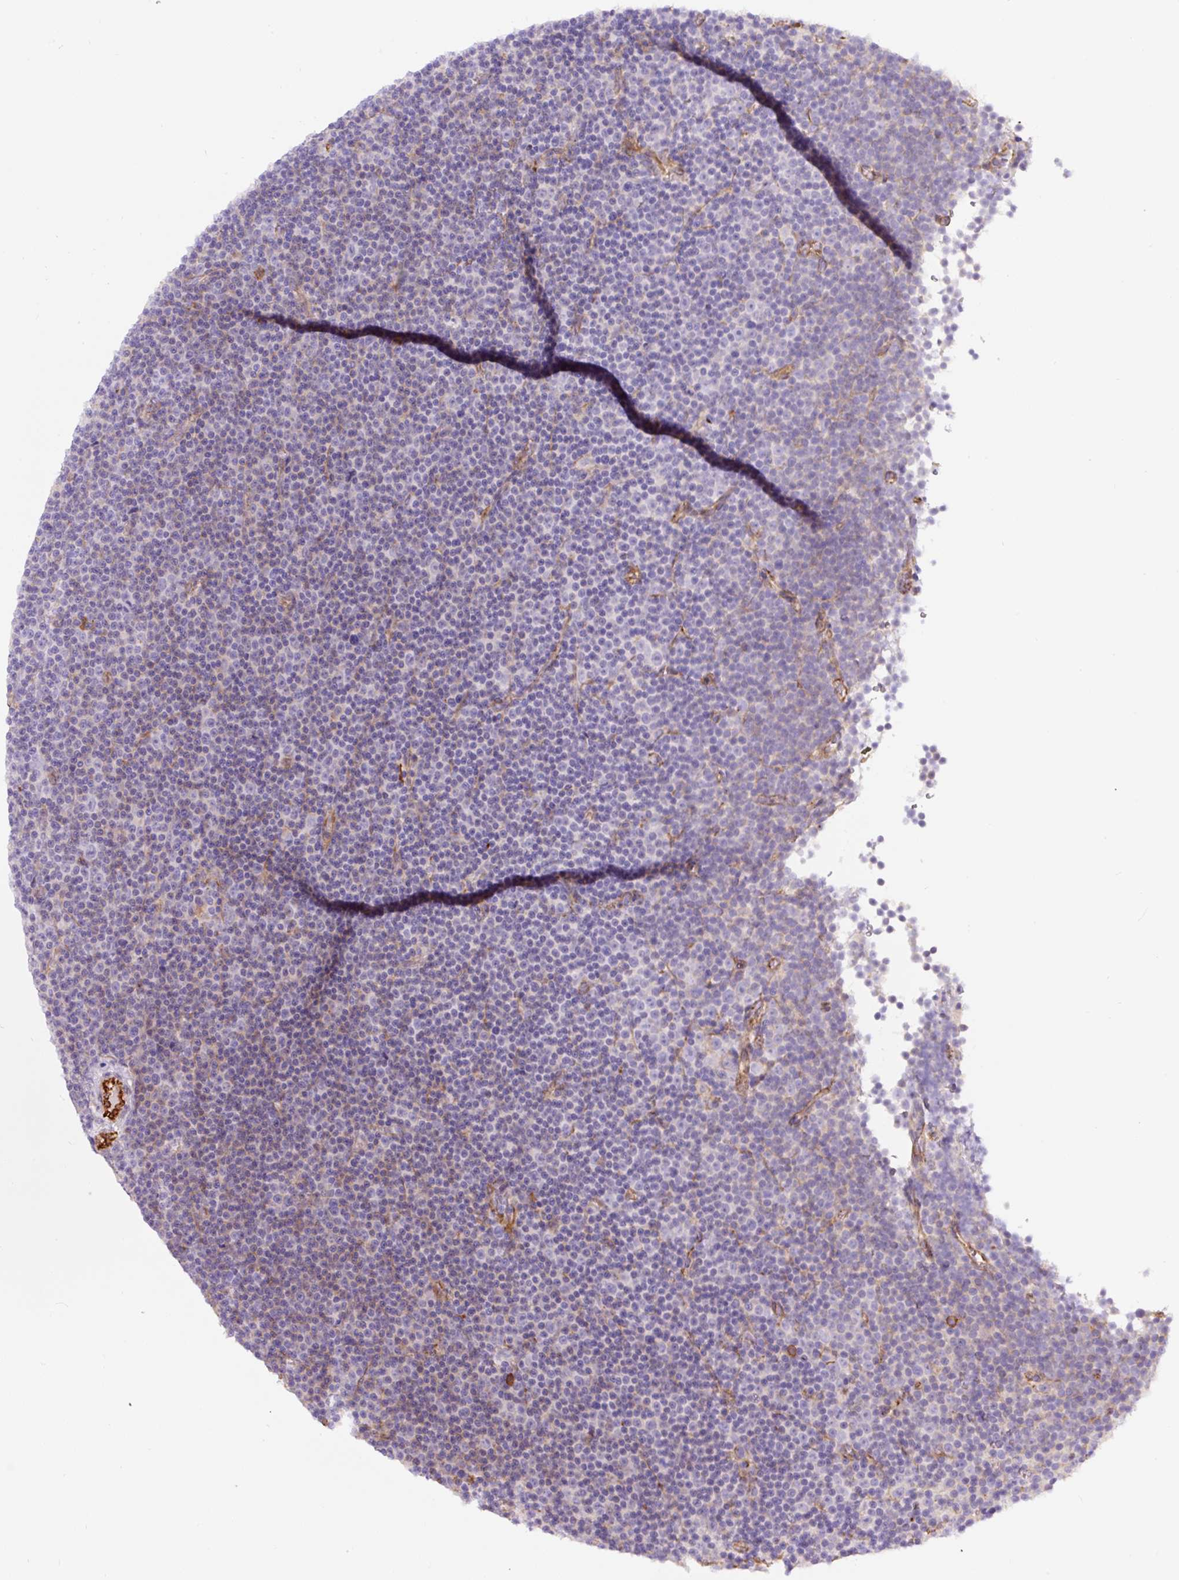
{"staining": {"intensity": "negative", "quantity": "none", "location": "none"}, "tissue": "lymphoma", "cell_type": "Tumor cells", "image_type": "cancer", "snomed": [{"axis": "morphology", "description": "Malignant lymphoma, non-Hodgkin's type, Low grade"}, {"axis": "topography", "description": "Lymph node"}], "caption": "Immunohistochemical staining of malignant lymphoma, non-Hodgkin's type (low-grade) reveals no significant staining in tumor cells.", "gene": "B3GALT5", "patient": {"sex": "female", "age": 67}}